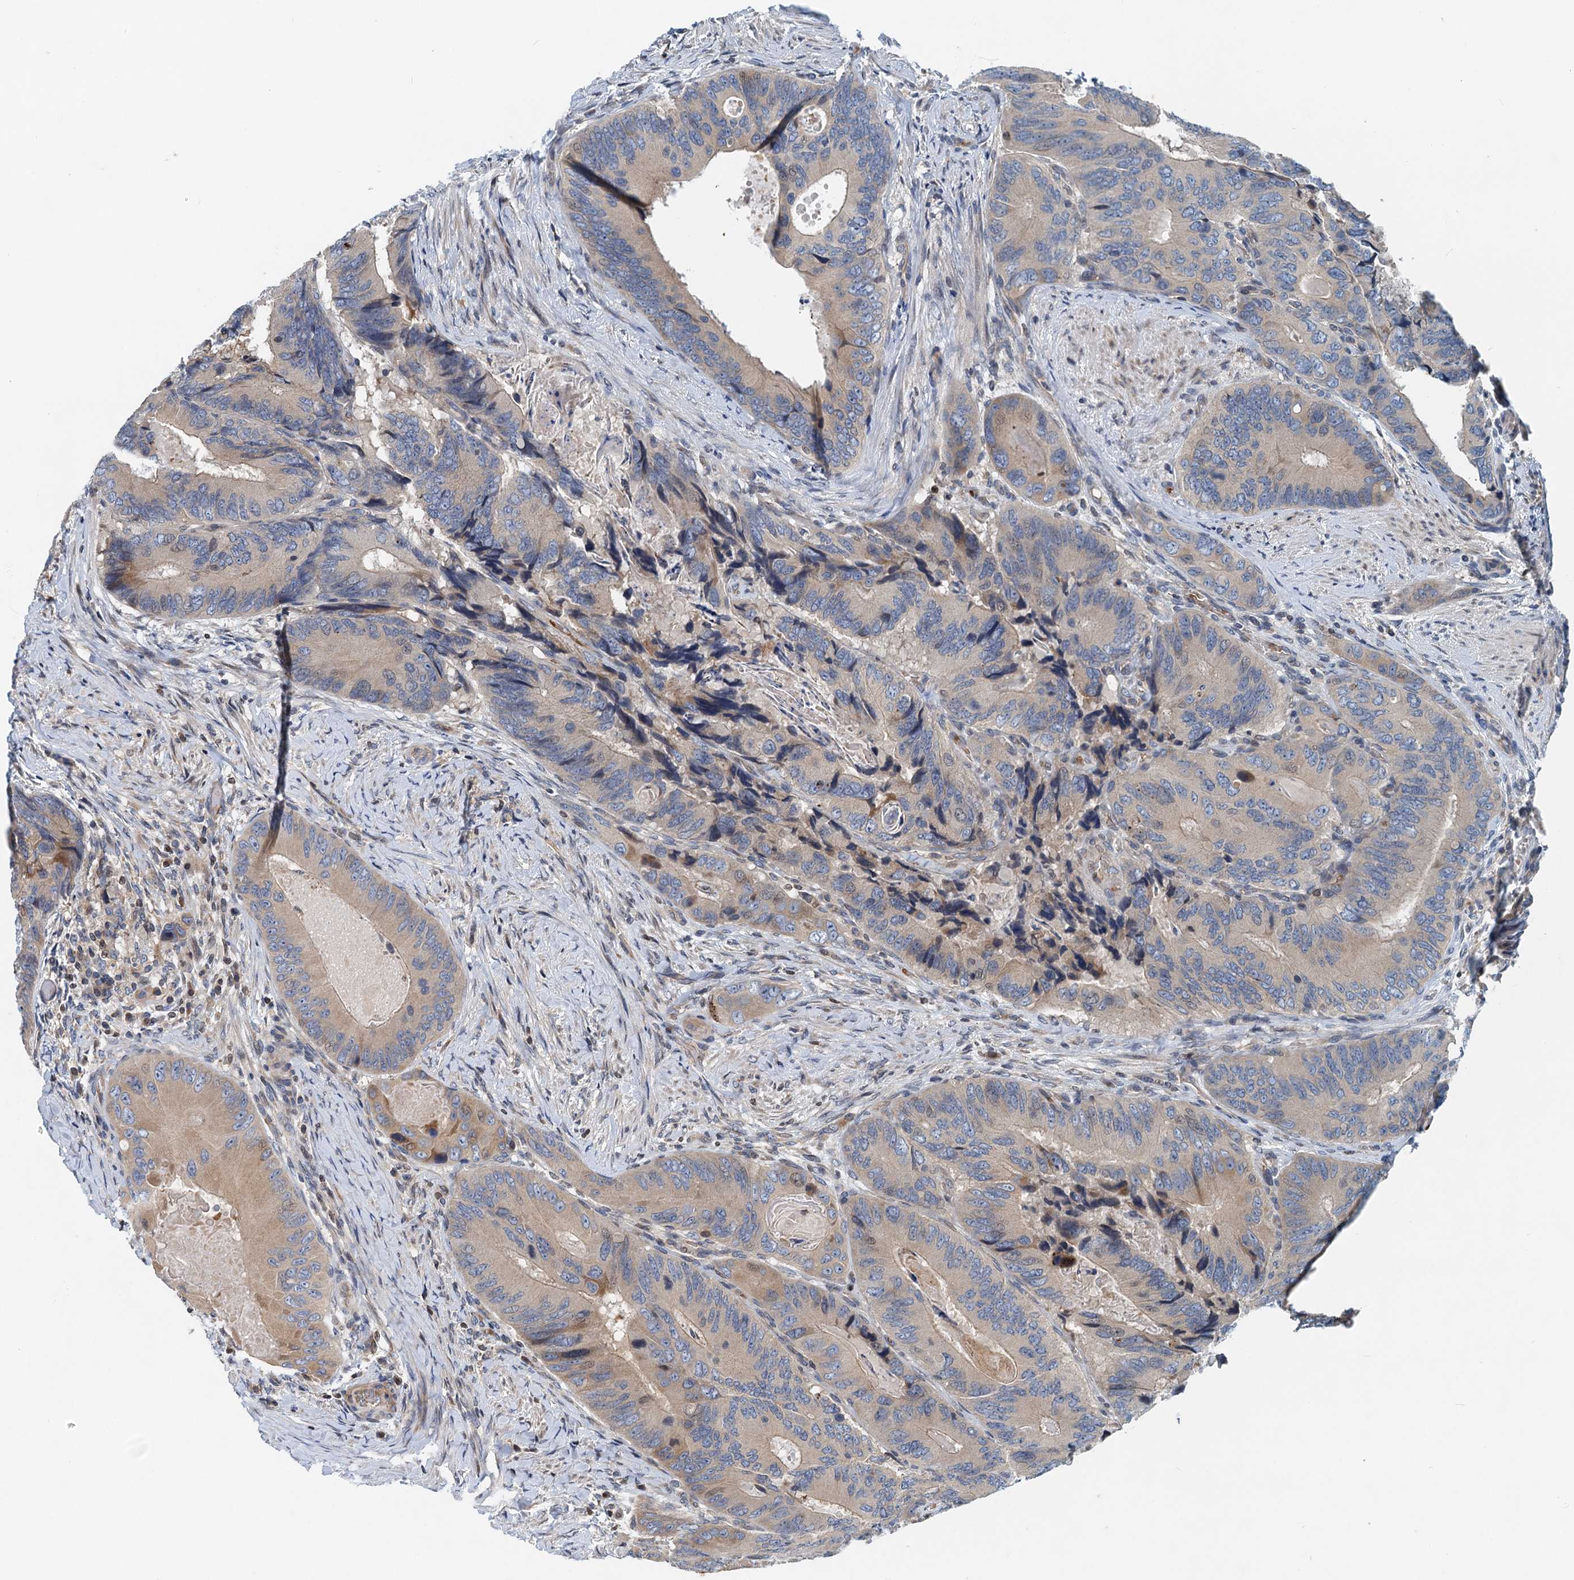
{"staining": {"intensity": "weak", "quantity": "25%-75%", "location": "cytoplasmic/membranous"}, "tissue": "colorectal cancer", "cell_type": "Tumor cells", "image_type": "cancer", "snomed": [{"axis": "morphology", "description": "Adenocarcinoma, NOS"}, {"axis": "topography", "description": "Colon"}], "caption": "A photomicrograph of colorectal cancer (adenocarcinoma) stained for a protein reveals weak cytoplasmic/membranous brown staining in tumor cells. The protein is stained brown, and the nuclei are stained in blue (DAB (3,3'-diaminobenzidine) IHC with brightfield microscopy, high magnification).", "gene": "NBEA", "patient": {"sex": "male", "age": 84}}